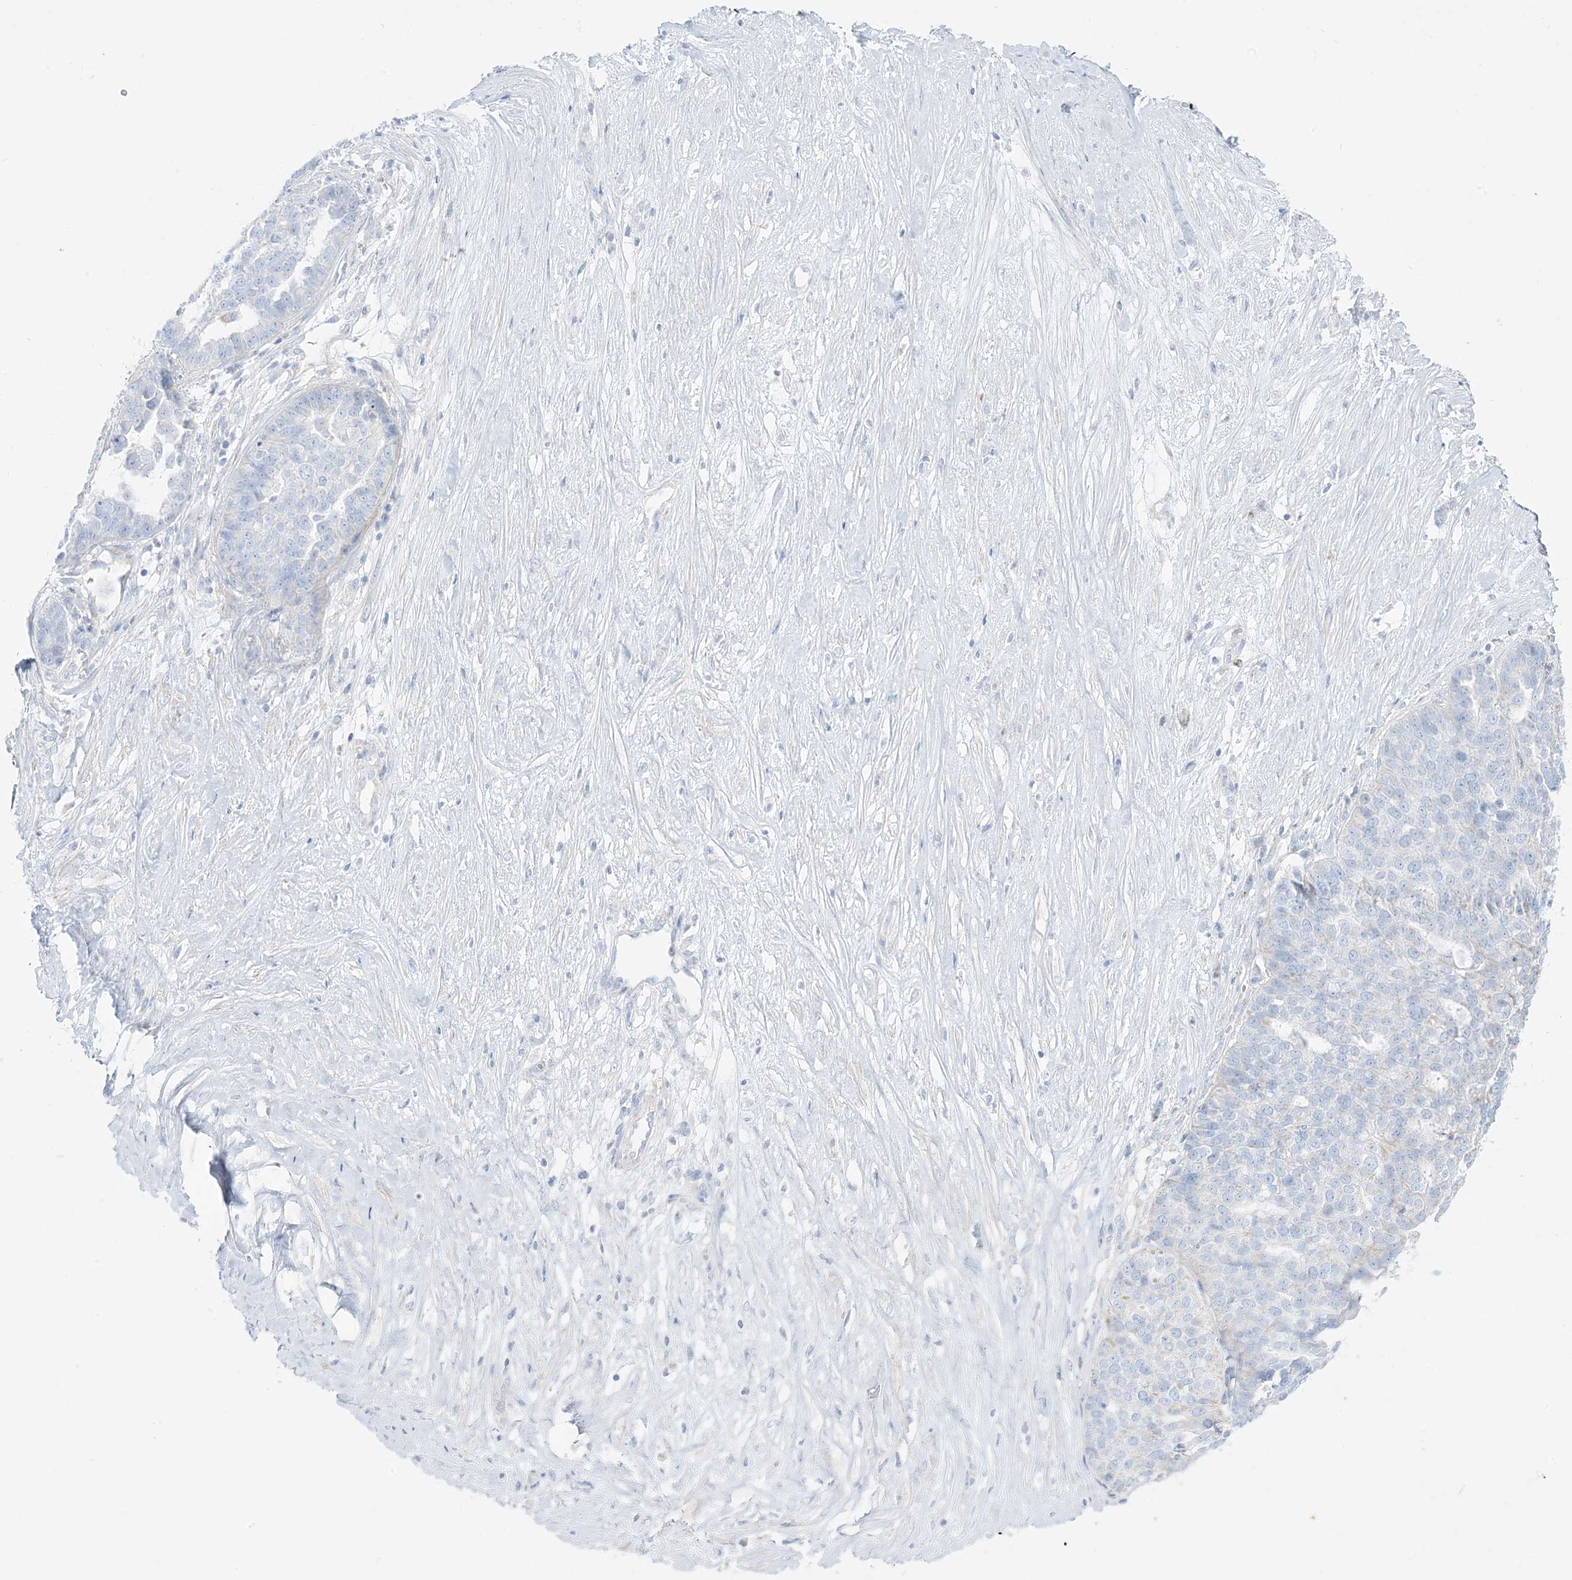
{"staining": {"intensity": "negative", "quantity": "none", "location": "none"}, "tissue": "ovarian cancer", "cell_type": "Tumor cells", "image_type": "cancer", "snomed": [{"axis": "morphology", "description": "Cystadenocarcinoma, serous, NOS"}, {"axis": "topography", "description": "Ovary"}], "caption": "Tumor cells are negative for brown protein staining in ovarian serous cystadenocarcinoma. The staining is performed using DAB brown chromogen with nuclei counter-stained in using hematoxylin.", "gene": "SLC26A3", "patient": {"sex": "female", "age": 59}}